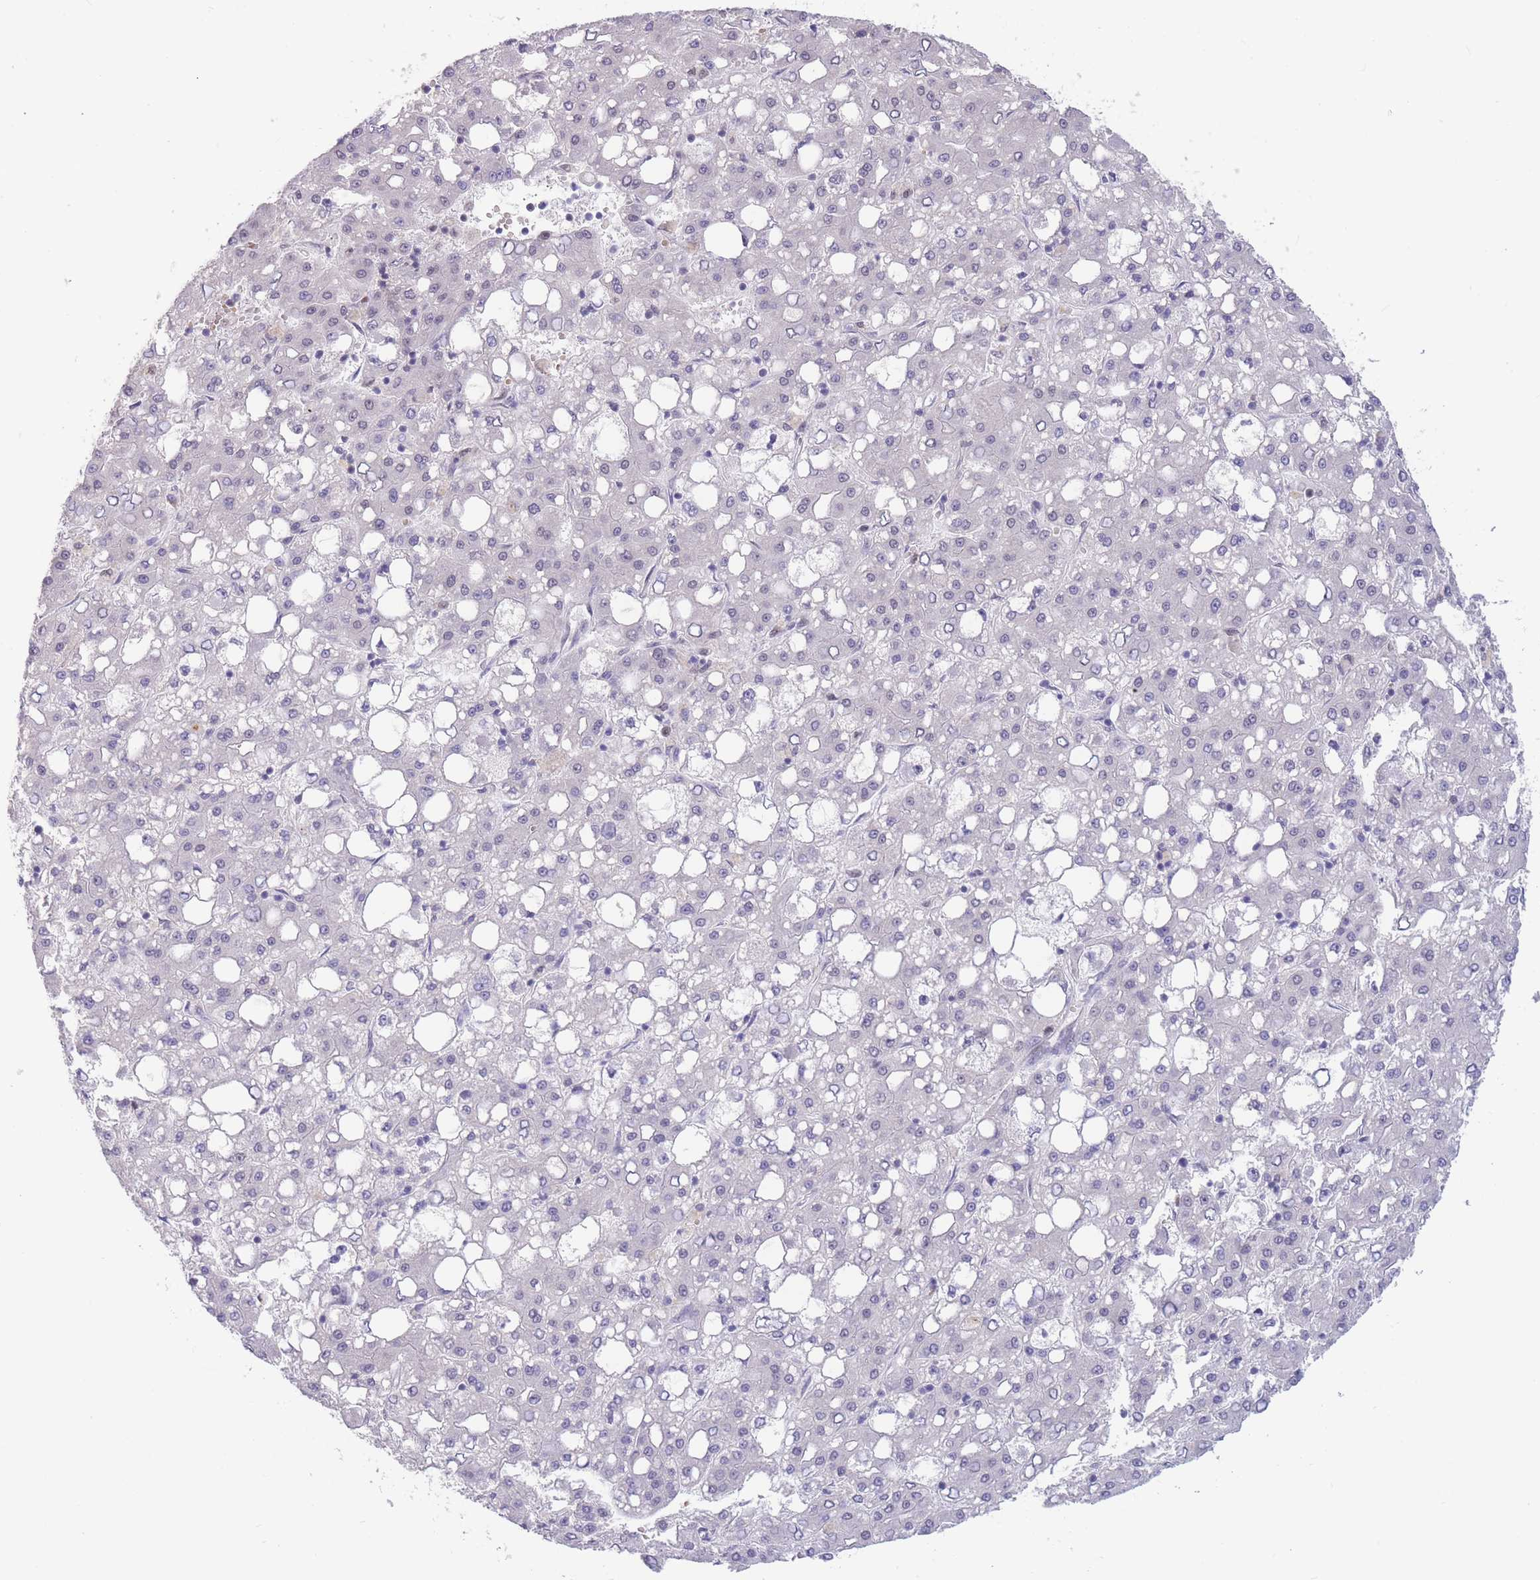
{"staining": {"intensity": "negative", "quantity": "none", "location": "none"}, "tissue": "liver cancer", "cell_type": "Tumor cells", "image_type": "cancer", "snomed": [{"axis": "morphology", "description": "Carcinoma, Hepatocellular, NOS"}, {"axis": "topography", "description": "Liver"}], "caption": "Liver cancer (hepatocellular carcinoma) stained for a protein using immunohistochemistry exhibits no expression tumor cells.", "gene": "SMAD9", "patient": {"sex": "male", "age": 65}}